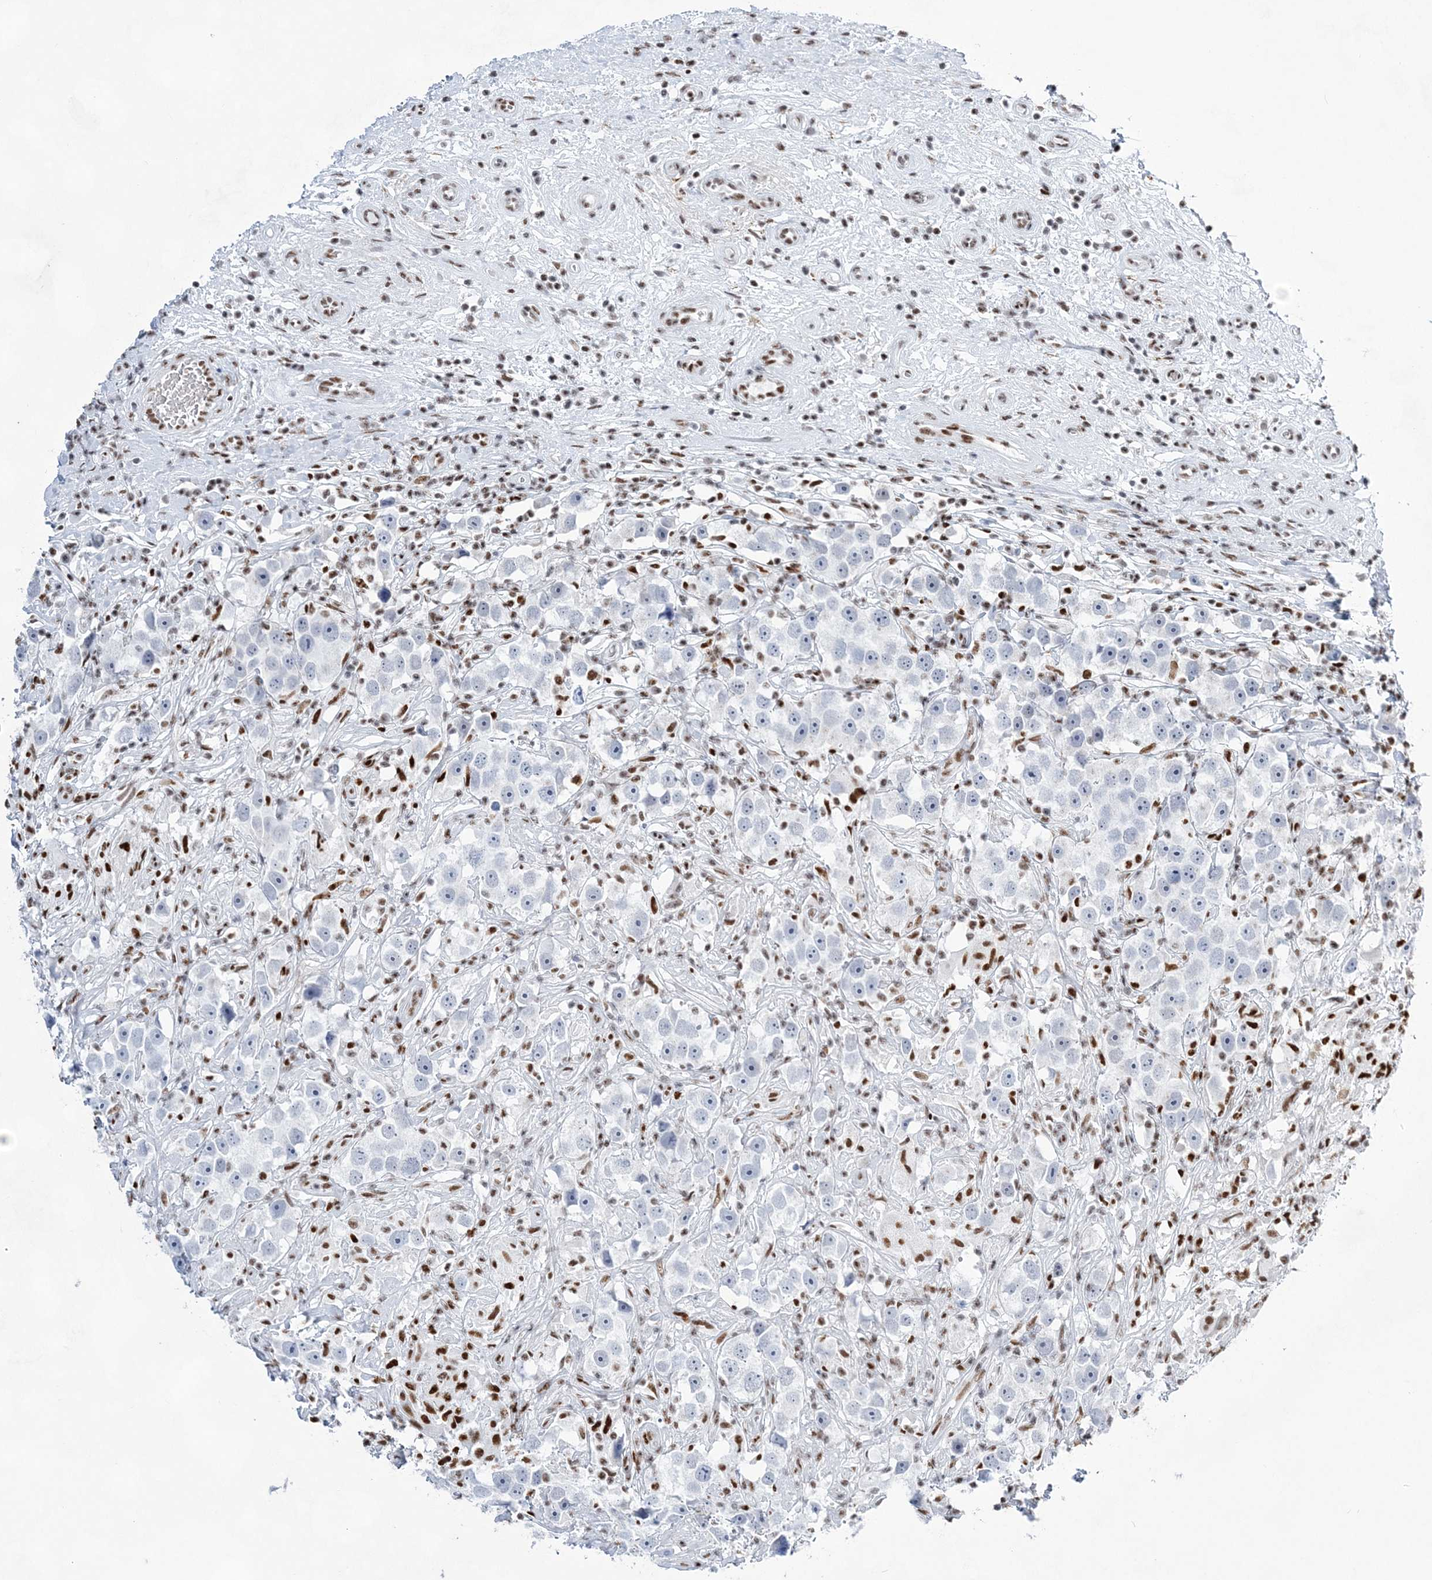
{"staining": {"intensity": "negative", "quantity": "none", "location": "none"}, "tissue": "testis cancer", "cell_type": "Tumor cells", "image_type": "cancer", "snomed": [{"axis": "morphology", "description": "Seminoma, NOS"}, {"axis": "topography", "description": "Testis"}], "caption": "The micrograph demonstrates no significant positivity in tumor cells of testis cancer (seminoma). (IHC, brightfield microscopy, high magnification).", "gene": "ZBTB7A", "patient": {"sex": "male", "age": 49}}